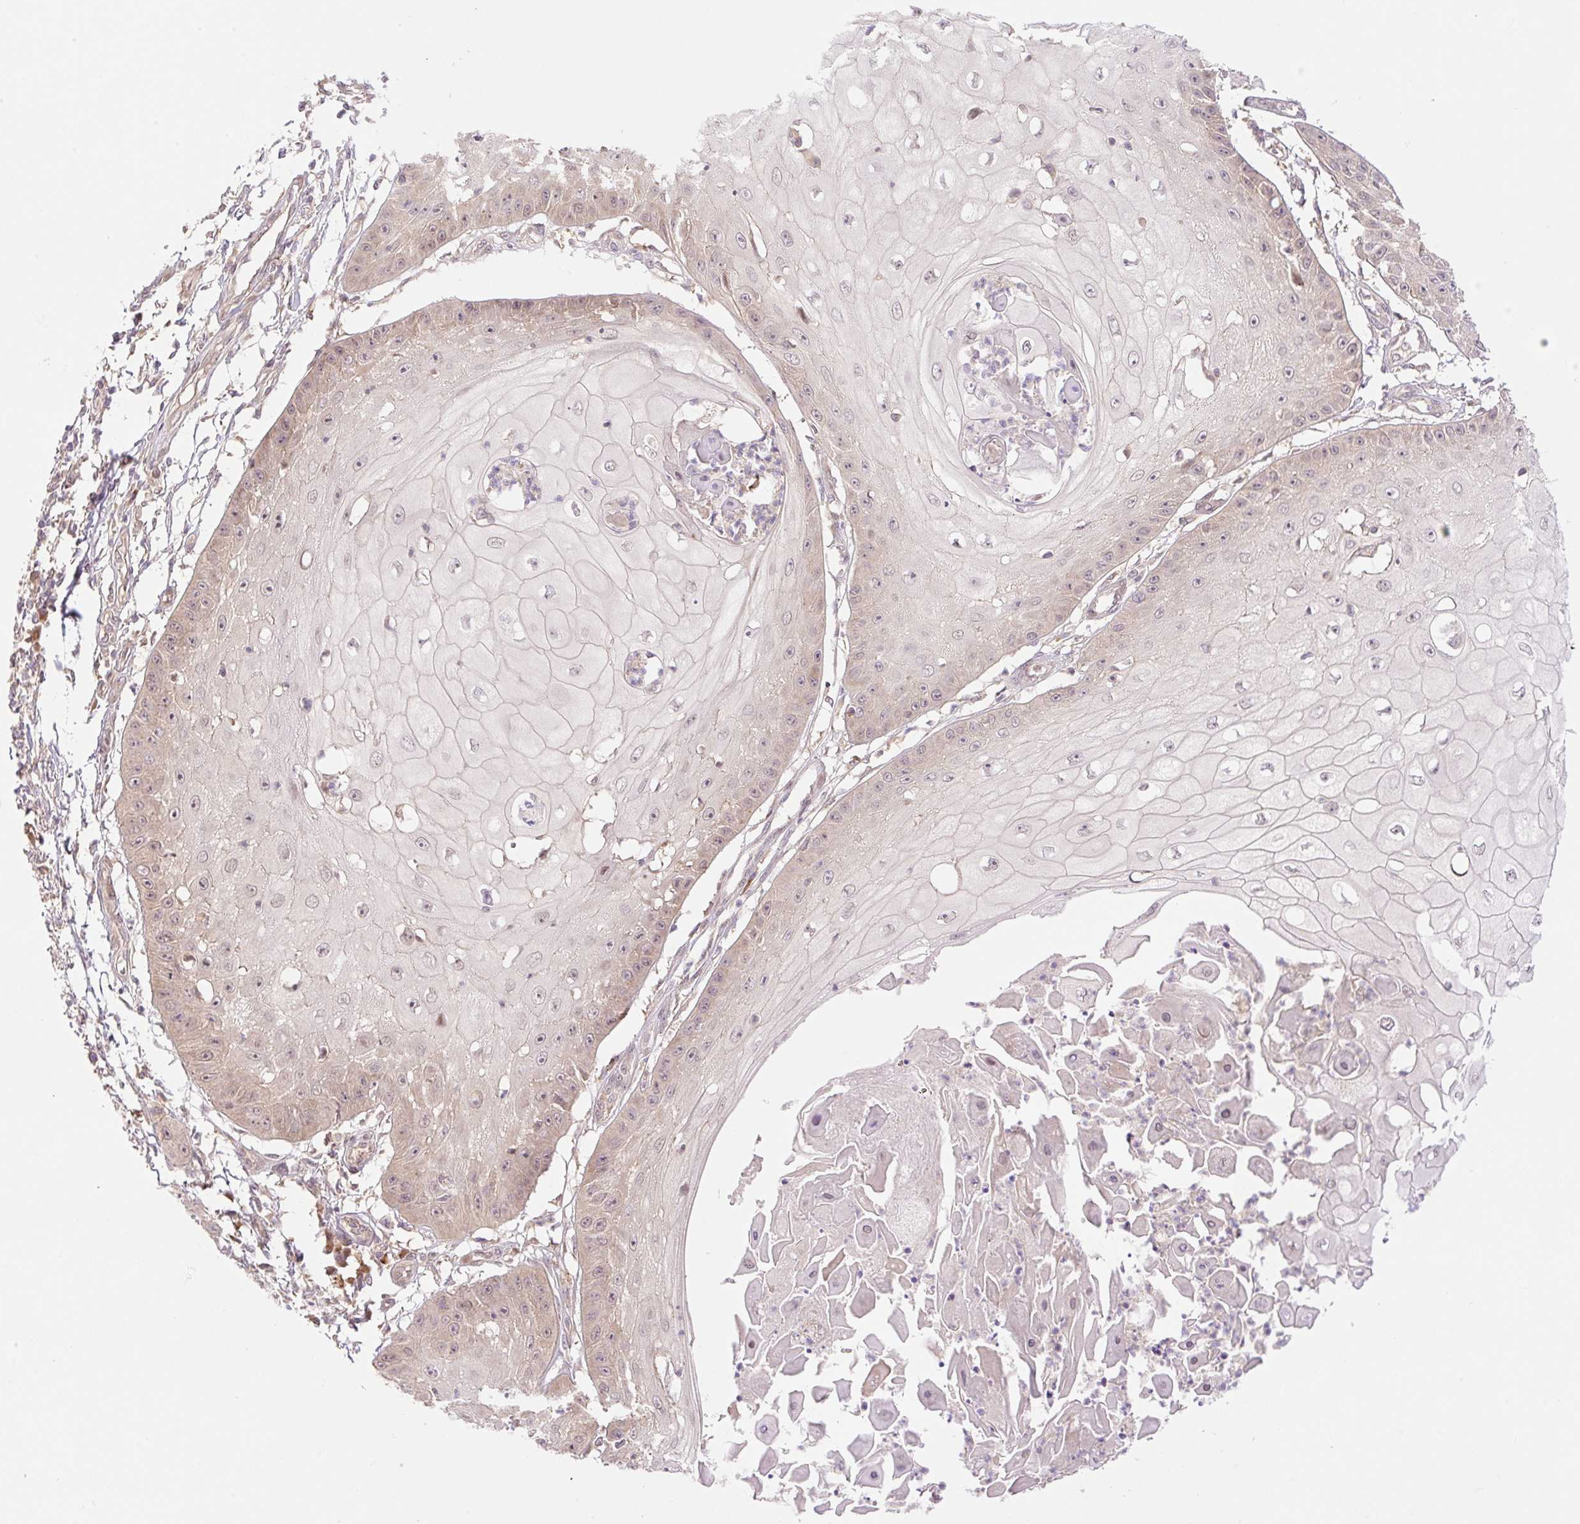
{"staining": {"intensity": "weak", "quantity": "25%-75%", "location": "cytoplasmic/membranous,nuclear"}, "tissue": "skin cancer", "cell_type": "Tumor cells", "image_type": "cancer", "snomed": [{"axis": "morphology", "description": "Squamous cell carcinoma, NOS"}, {"axis": "topography", "description": "Skin"}], "caption": "Protein analysis of skin cancer tissue displays weak cytoplasmic/membranous and nuclear expression in approximately 25%-75% of tumor cells.", "gene": "VPS25", "patient": {"sex": "male", "age": 70}}